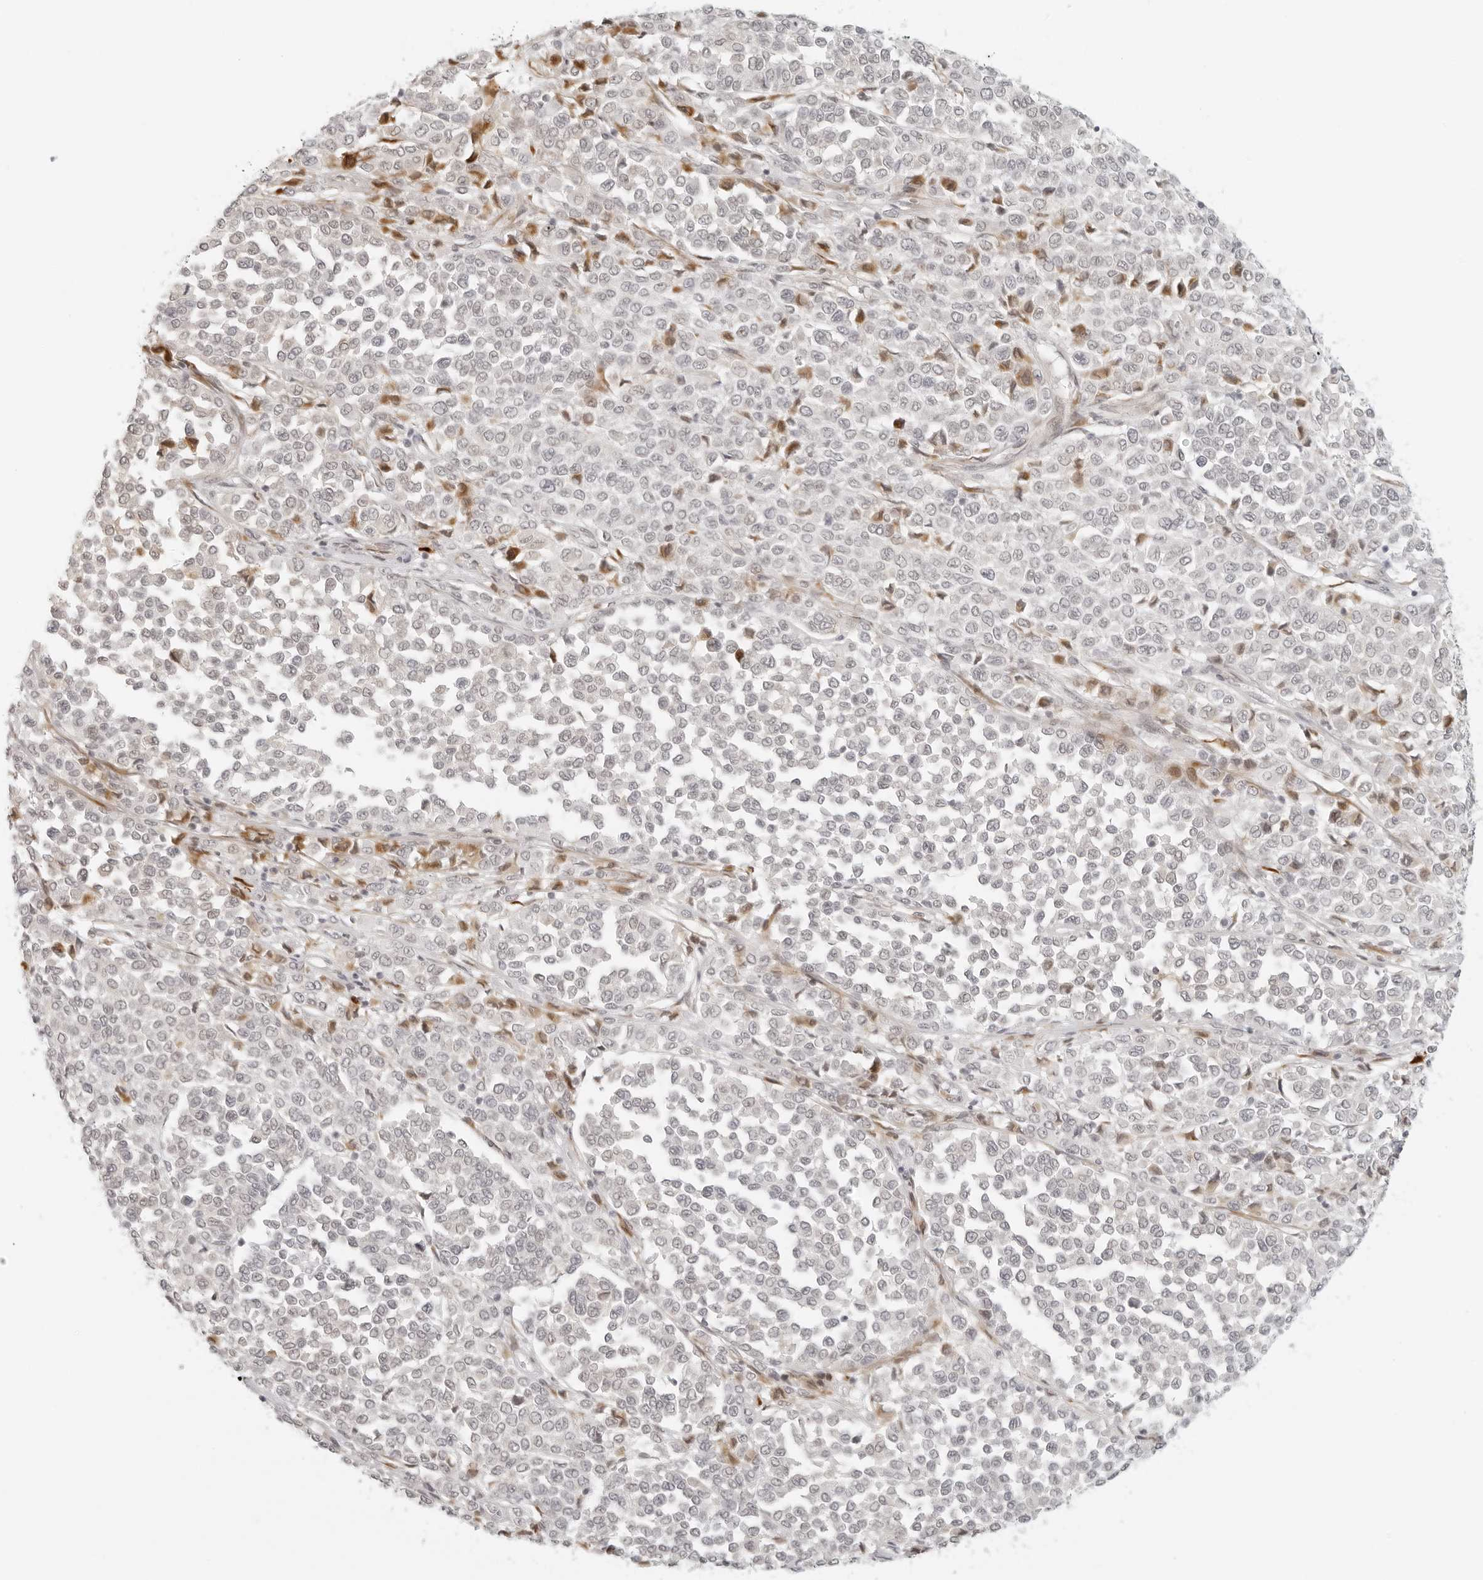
{"staining": {"intensity": "negative", "quantity": "none", "location": "none"}, "tissue": "melanoma", "cell_type": "Tumor cells", "image_type": "cancer", "snomed": [{"axis": "morphology", "description": "Malignant melanoma, Metastatic site"}, {"axis": "topography", "description": "Pancreas"}], "caption": "The image shows no significant positivity in tumor cells of malignant melanoma (metastatic site). (Brightfield microscopy of DAB immunohistochemistry (IHC) at high magnification).", "gene": "ZNF678", "patient": {"sex": "female", "age": 30}}